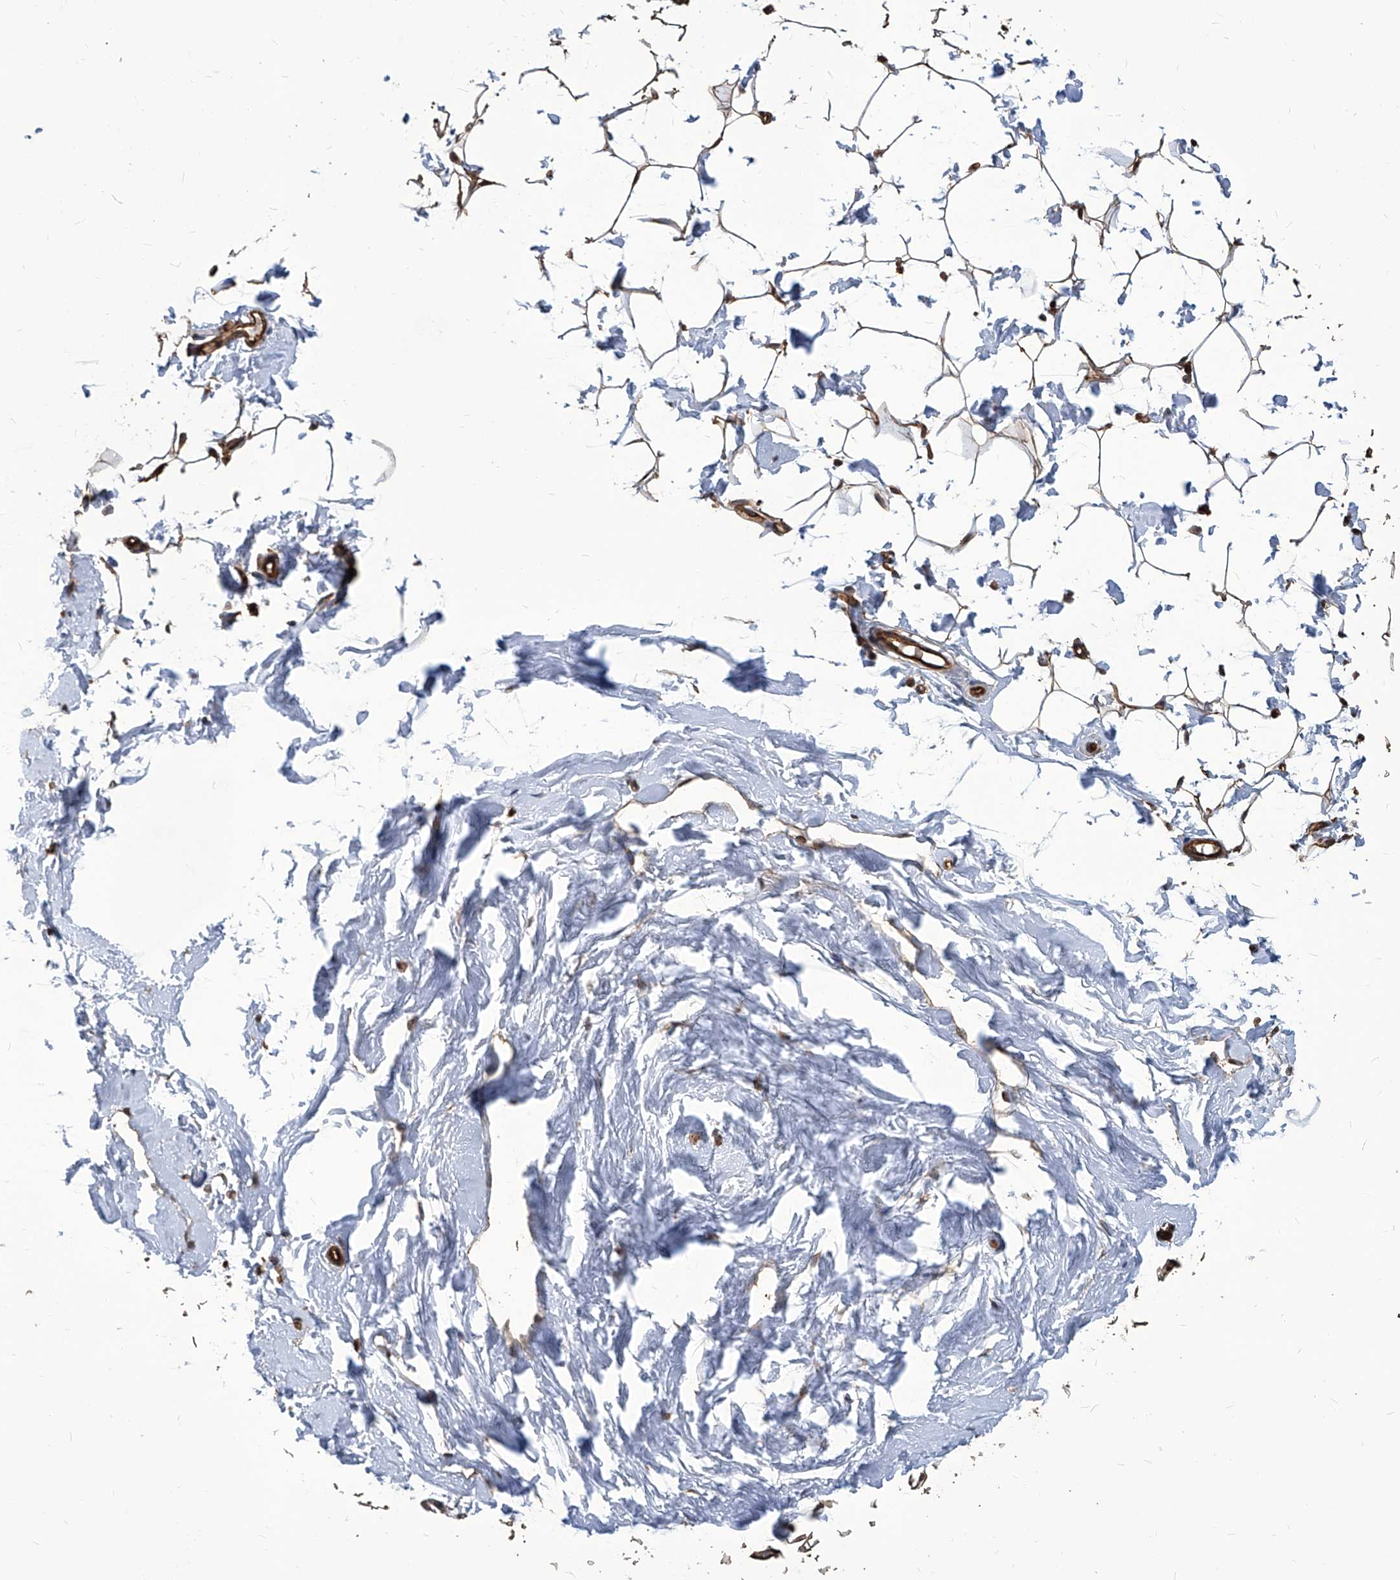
{"staining": {"intensity": "moderate", "quantity": ">75%", "location": "cytoplasmic/membranous"}, "tissue": "adipose tissue", "cell_type": "Adipocytes", "image_type": "normal", "snomed": [{"axis": "morphology", "description": "Normal tissue, NOS"}, {"axis": "topography", "description": "Breast"}], "caption": "An IHC histopathology image of normal tissue is shown. Protein staining in brown shows moderate cytoplasmic/membranous positivity in adipose tissue within adipocytes. (brown staining indicates protein expression, while blue staining denotes nuclei).", "gene": "PSMB1", "patient": {"sex": "female", "age": 23}}